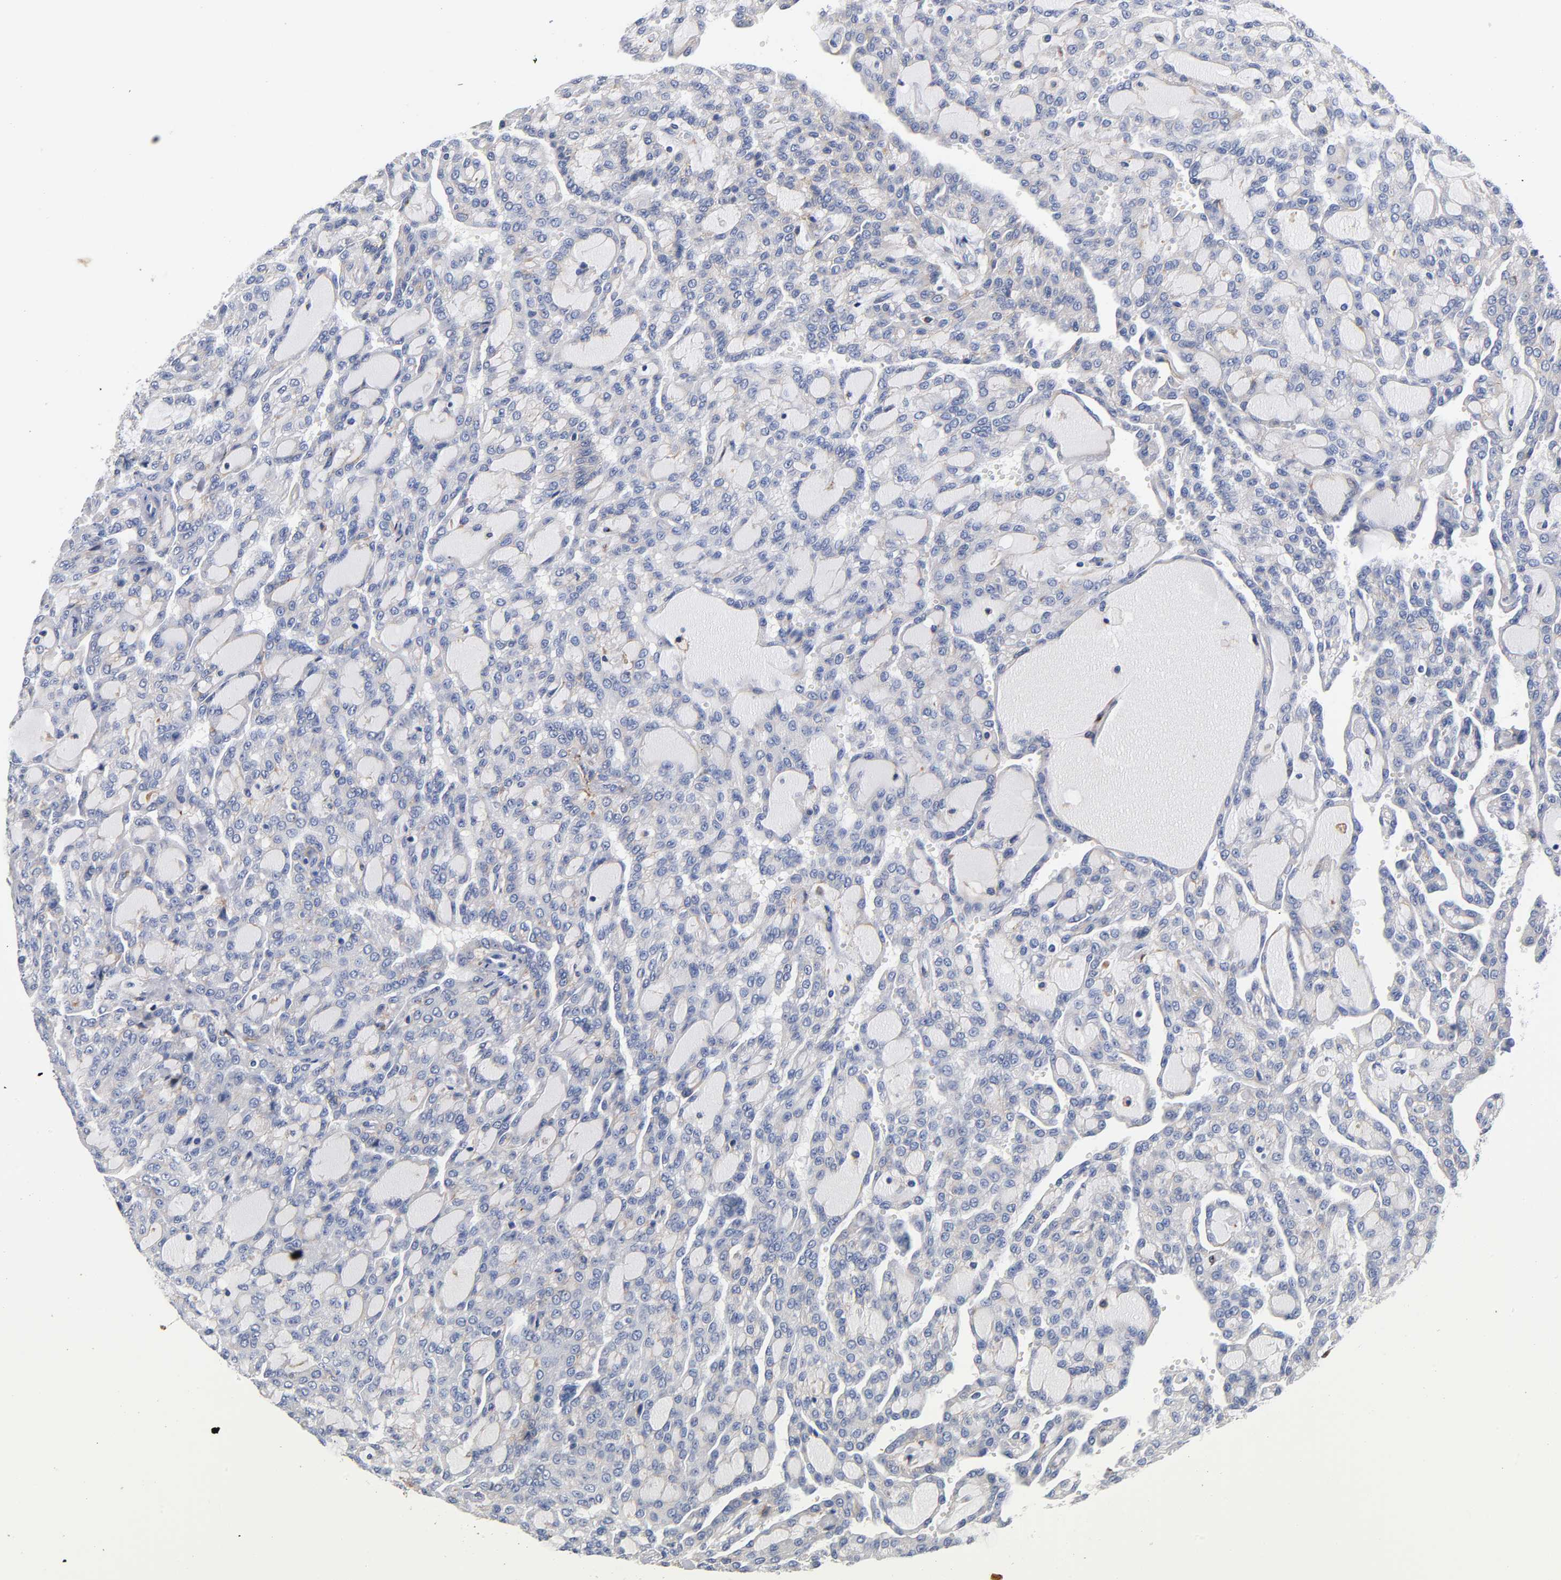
{"staining": {"intensity": "negative", "quantity": "none", "location": "none"}, "tissue": "renal cancer", "cell_type": "Tumor cells", "image_type": "cancer", "snomed": [{"axis": "morphology", "description": "Adenocarcinoma, NOS"}, {"axis": "topography", "description": "Kidney"}], "caption": "This is an immunohistochemistry photomicrograph of renal cancer (adenocarcinoma). There is no expression in tumor cells.", "gene": "LRP1", "patient": {"sex": "male", "age": 63}}